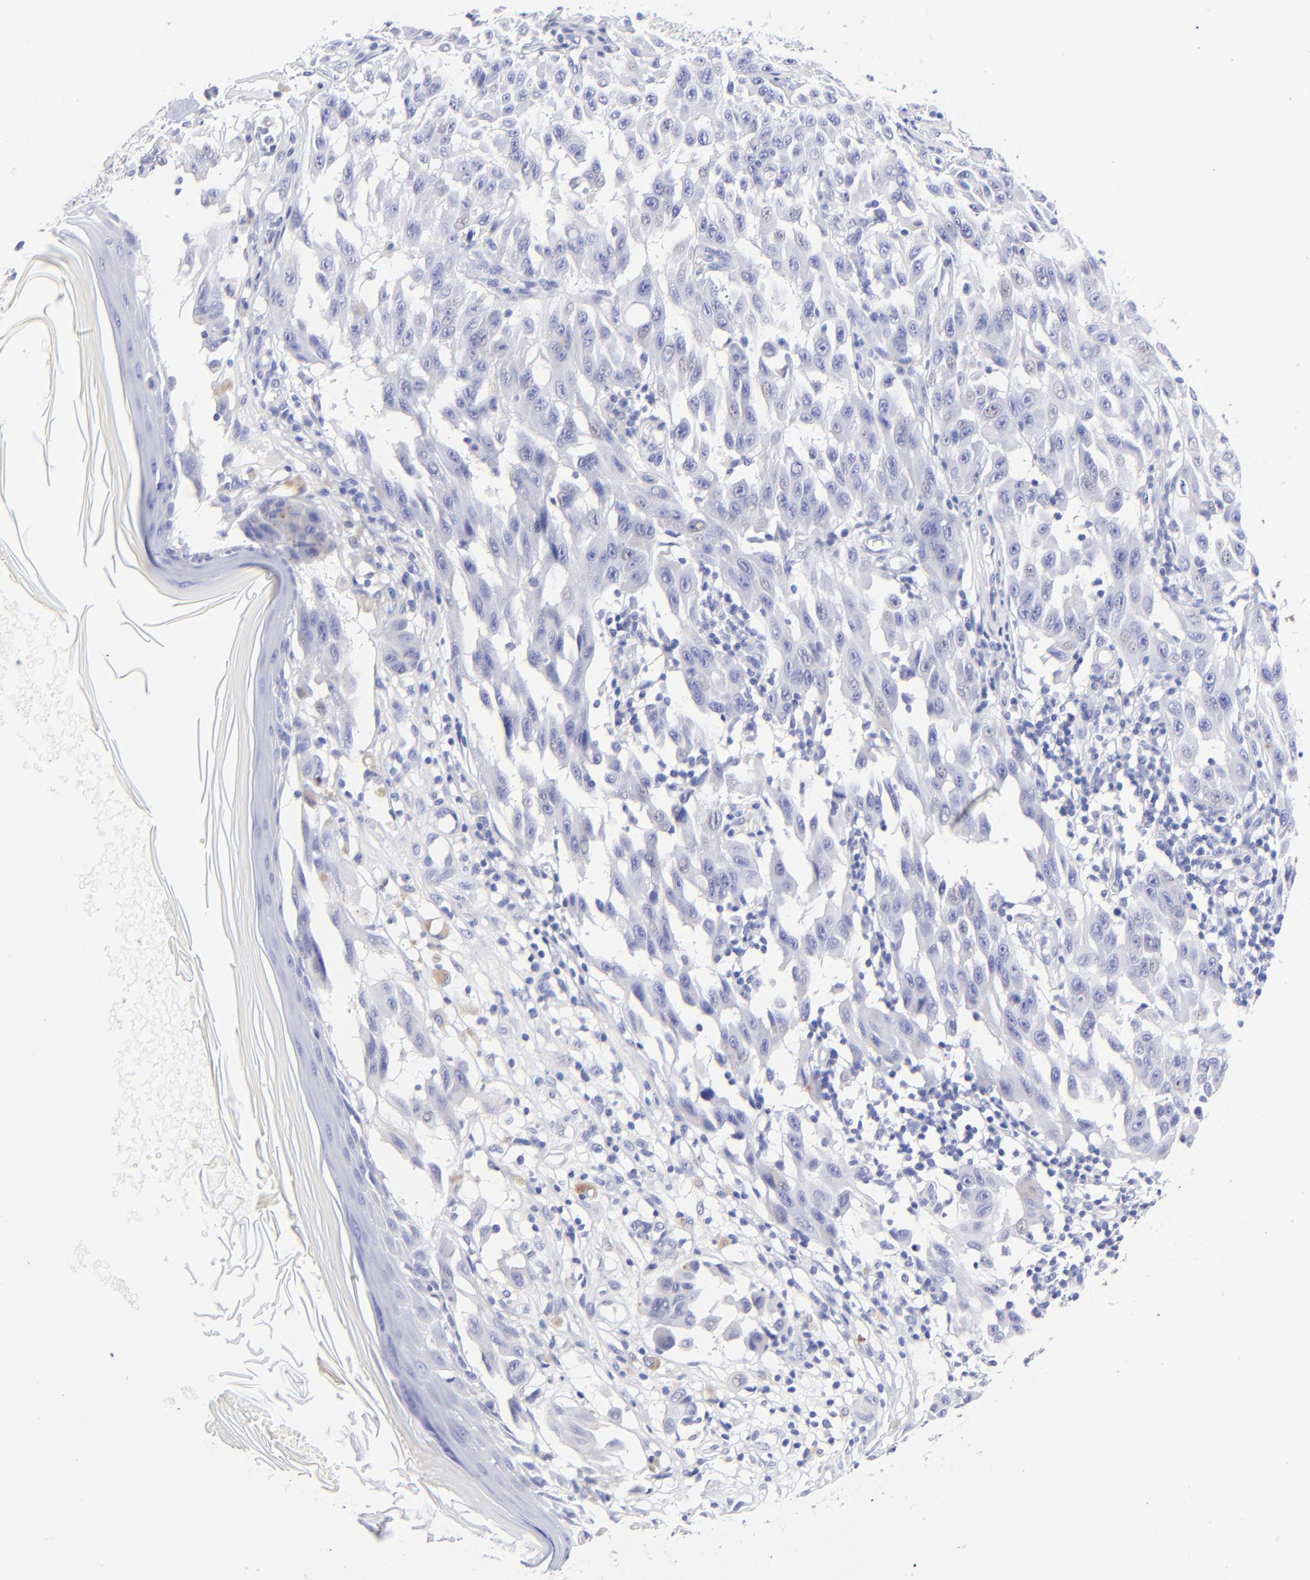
{"staining": {"intensity": "negative", "quantity": "none", "location": "none"}, "tissue": "melanoma", "cell_type": "Tumor cells", "image_type": "cancer", "snomed": [{"axis": "morphology", "description": "Malignant melanoma, NOS"}, {"axis": "topography", "description": "Skin"}], "caption": "IHC of melanoma shows no positivity in tumor cells.", "gene": "HORMAD2", "patient": {"sex": "male", "age": 30}}